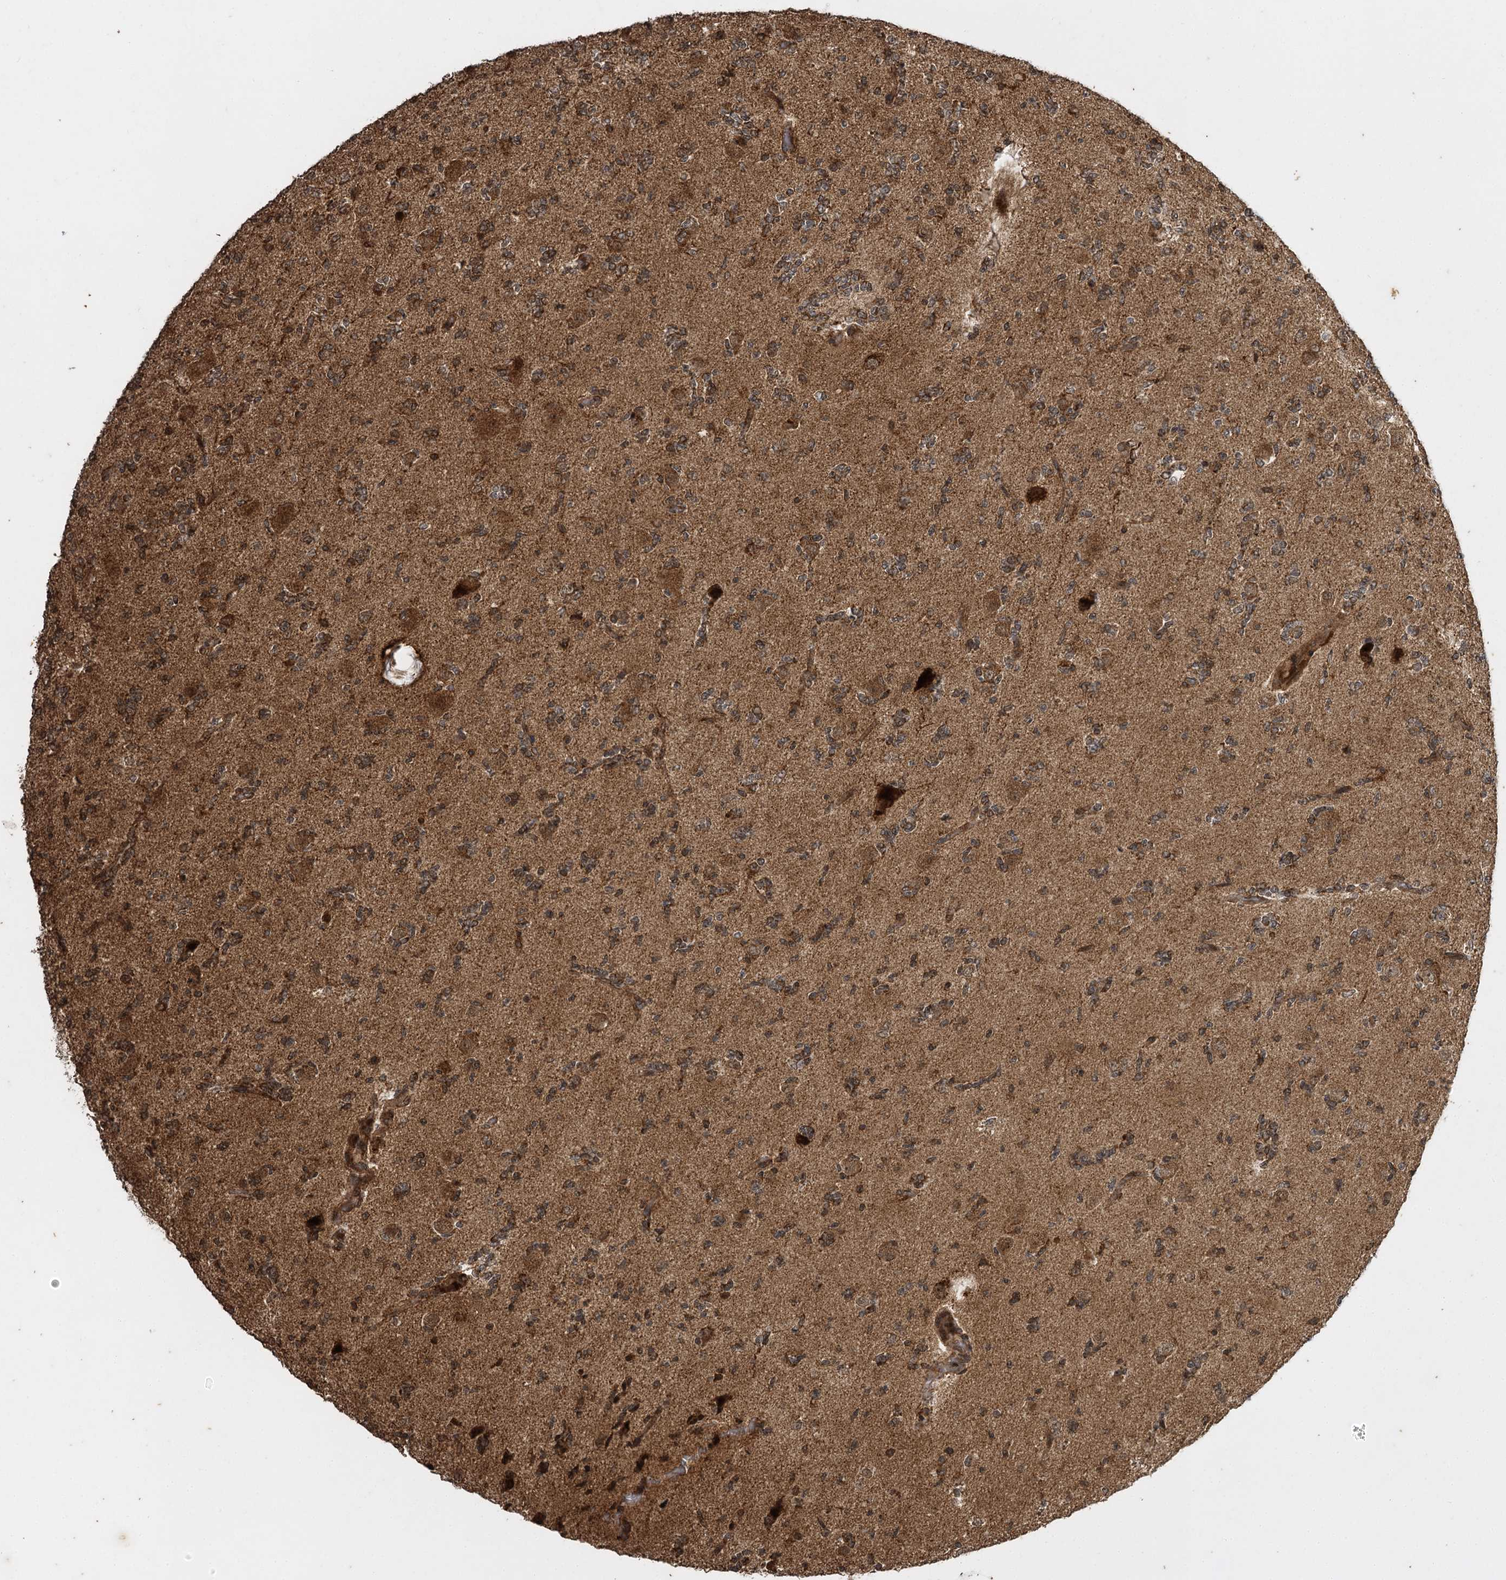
{"staining": {"intensity": "weak", "quantity": "25%-75%", "location": "cytoplasmic/membranous"}, "tissue": "glioma", "cell_type": "Tumor cells", "image_type": "cancer", "snomed": [{"axis": "morphology", "description": "Glioma, malignant, High grade"}, {"axis": "topography", "description": "Brain"}], "caption": "High-power microscopy captured an IHC image of glioma, revealing weak cytoplasmic/membranous staining in approximately 25%-75% of tumor cells. The protein of interest is stained brown, and the nuclei are stained in blue (DAB (3,3'-diaminobenzidine) IHC with brightfield microscopy, high magnification).", "gene": "IL11RA", "patient": {"sex": "female", "age": 62}}